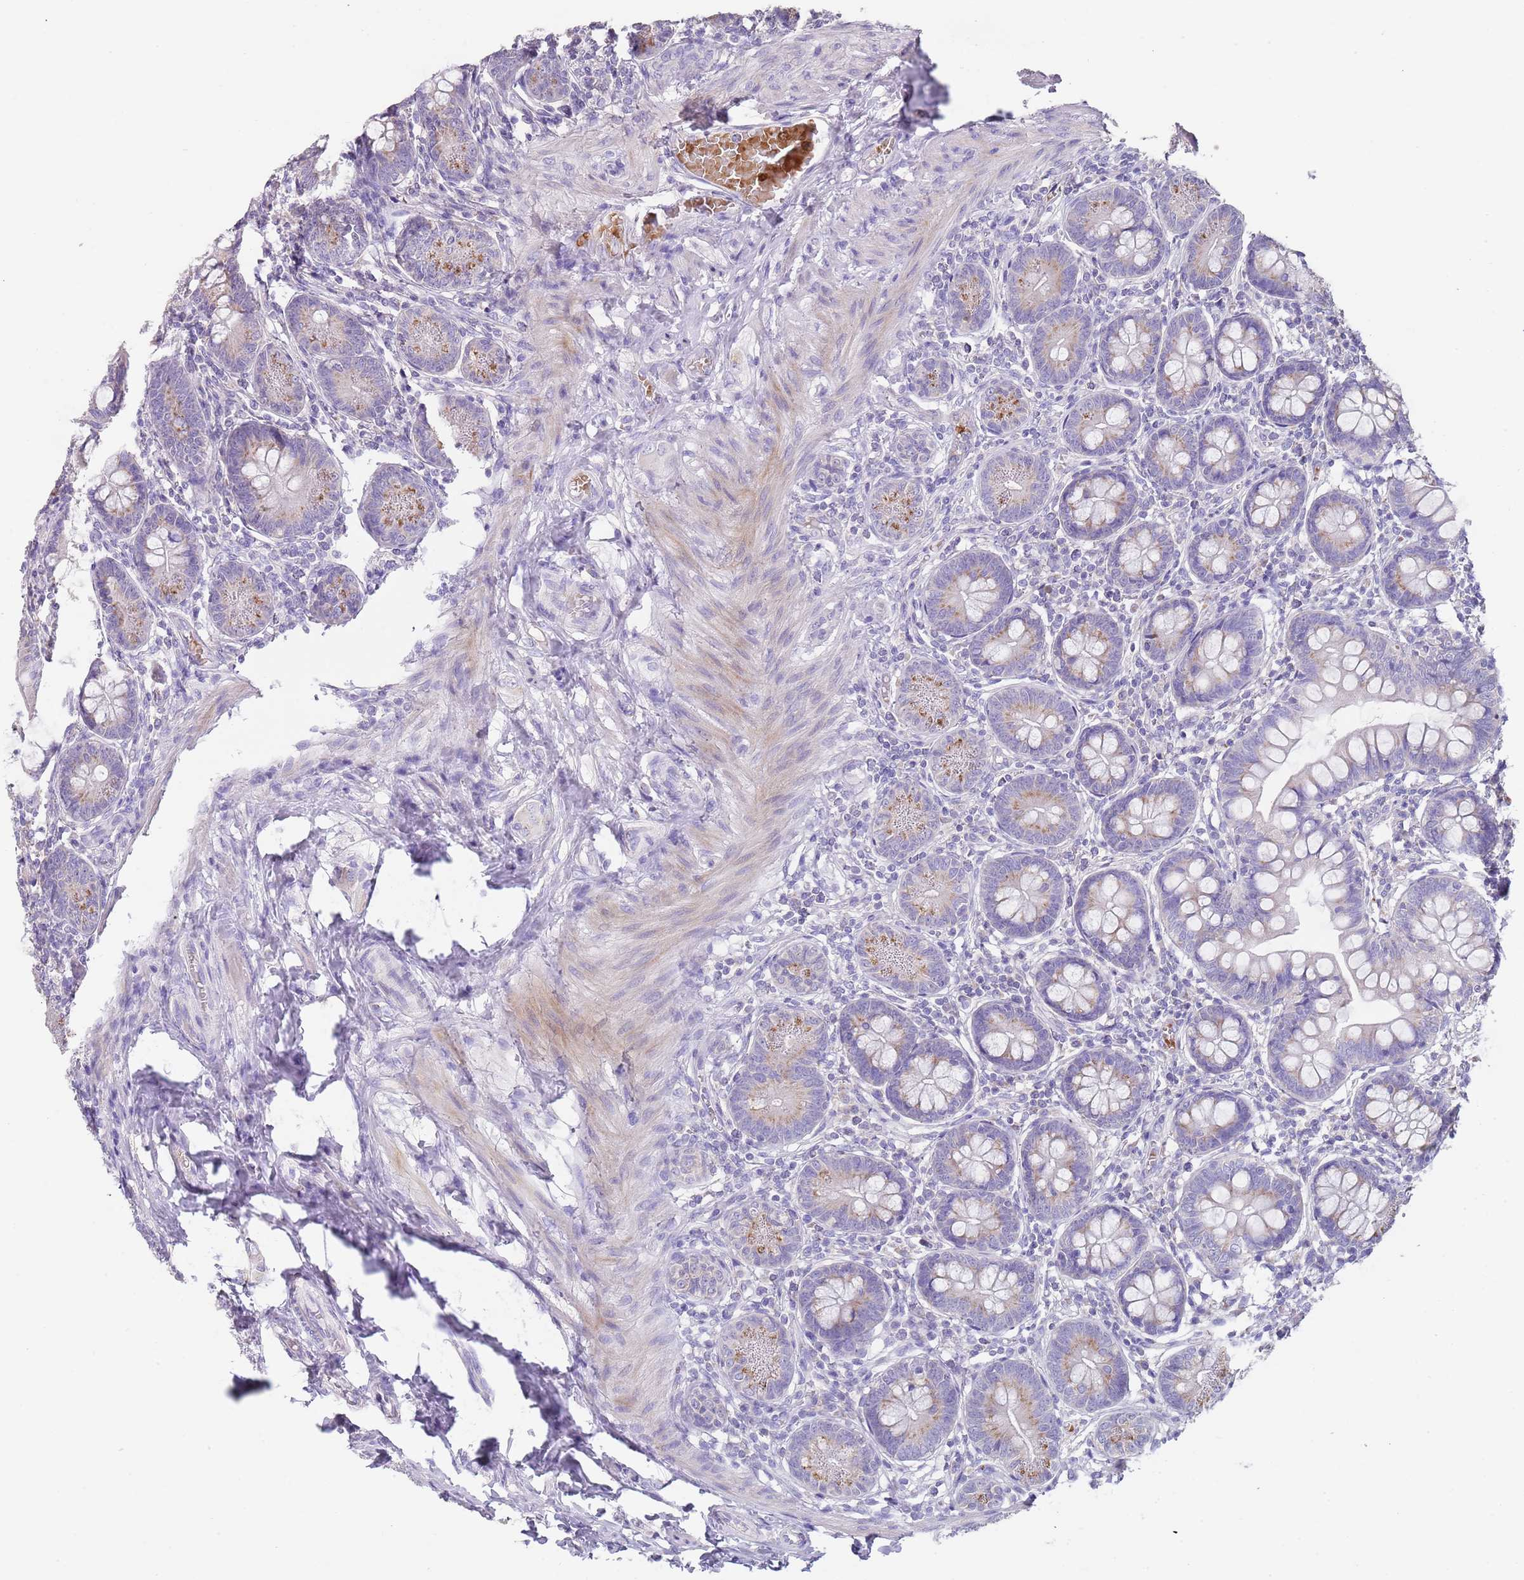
{"staining": {"intensity": "weak", "quantity": "<25%", "location": "cytoplasmic/membranous"}, "tissue": "small intestine", "cell_type": "Glandular cells", "image_type": "normal", "snomed": [{"axis": "morphology", "description": "Normal tissue, NOS"}, {"axis": "topography", "description": "Small intestine"}], "caption": "High magnification brightfield microscopy of benign small intestine stained with DAB (brown) and counterstained with hematoxylin (blue): glandular cells show no significant expression.", "gene": "TMEM251", "patient": {"sex": "male", "age": 7}}